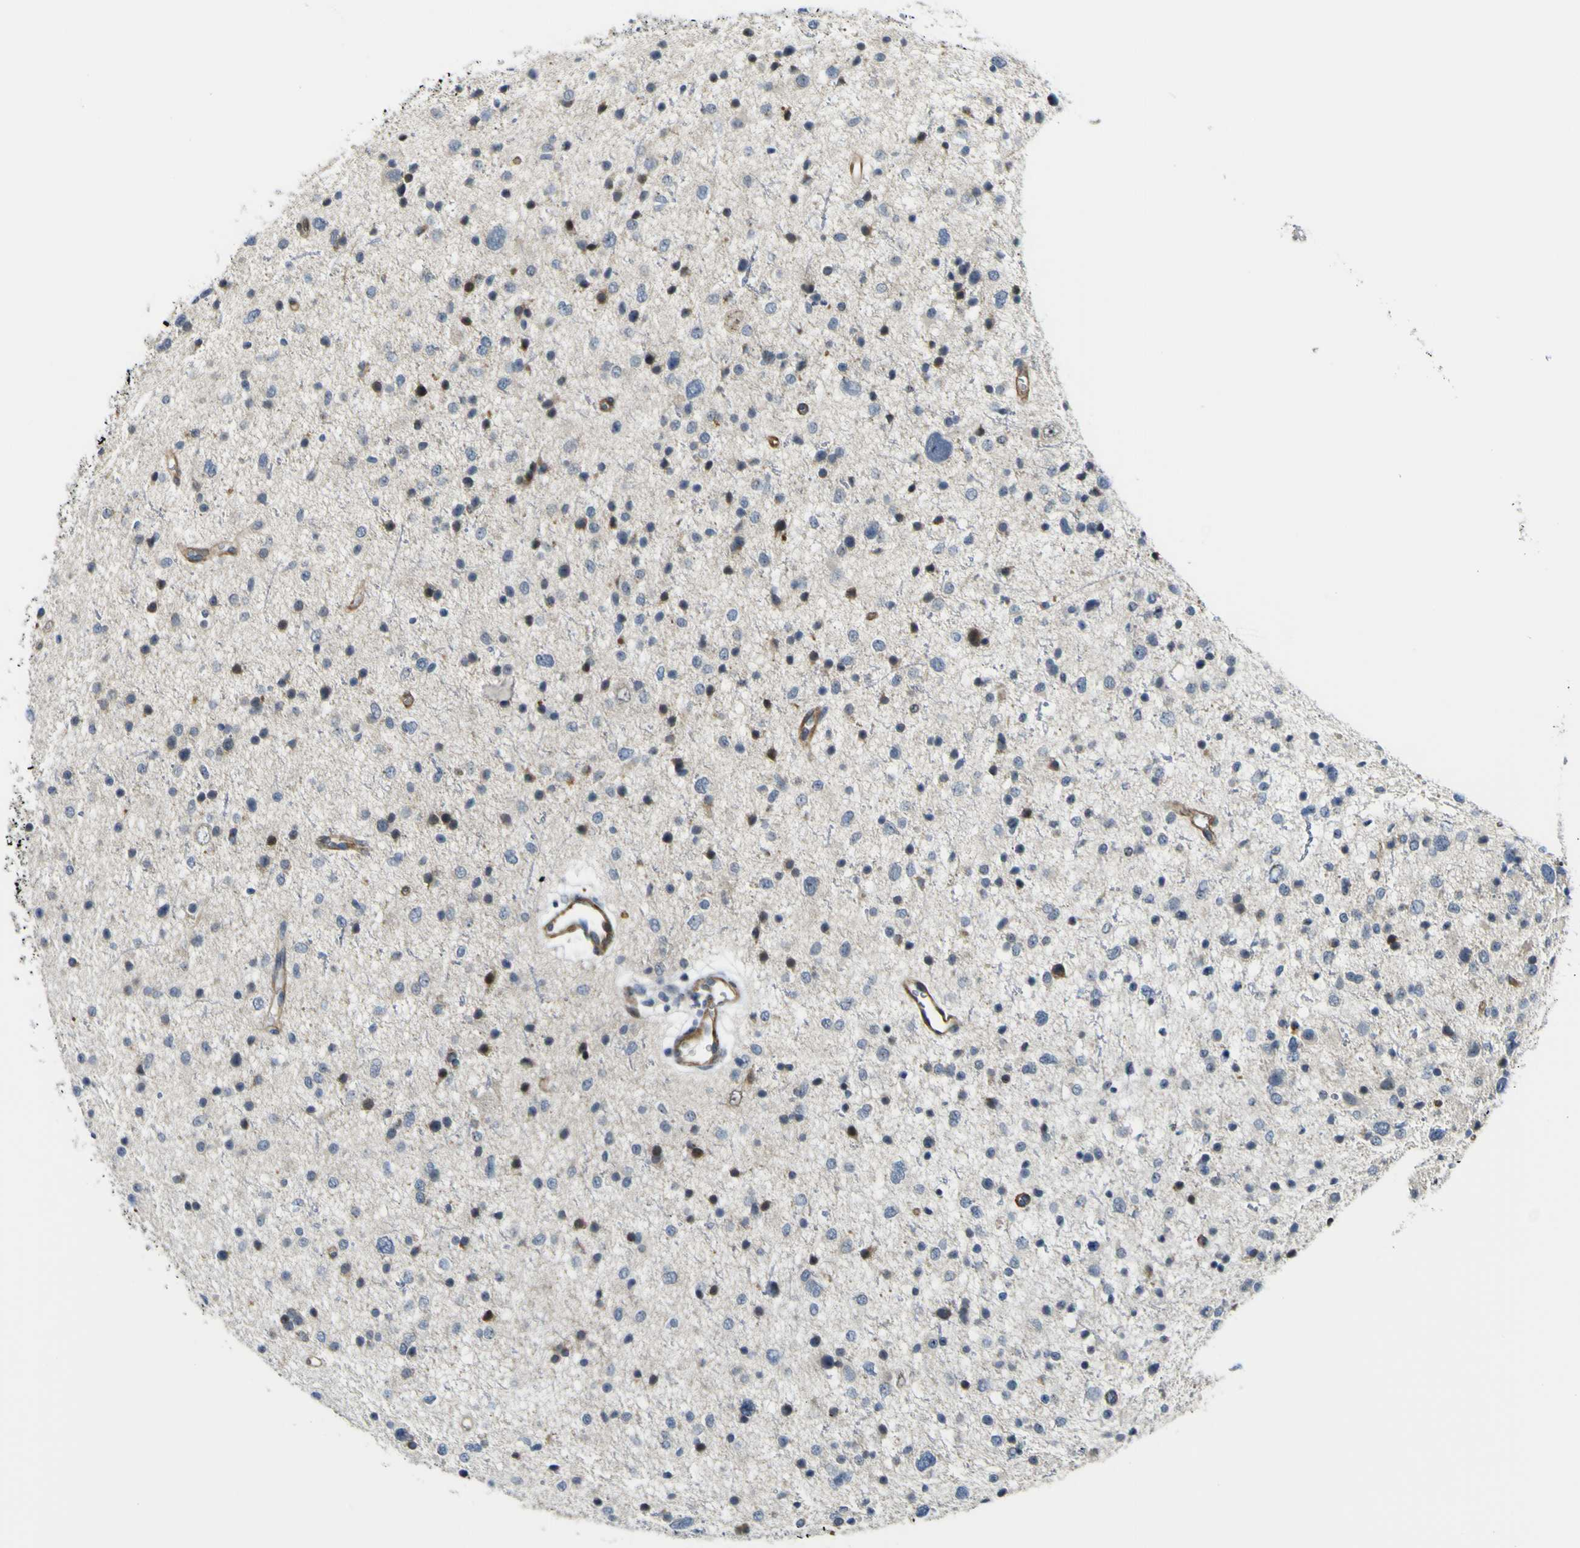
{"staining": {"intensity": "strong", "quantity": "25%-75%", "location": "cytoplasmic/membranous"}, "tissue": "glioma", "cell_type": "Tumor cells", "image_type": "cancer", "snomed": [{"axis": "morphology", "description": "Glioma, malignant, Low grade"}, {"axis": "topography", "description": "Brain"}], "caption": "About 25%-75% of tumor cells in human malignant glioma (low-grade) show strong cytoplasmic/membranous protein positivity as visualized by brown immunohistochemical staining.", "gene": "KDM7A", "patient": {"sex": "female", "age": 37}}